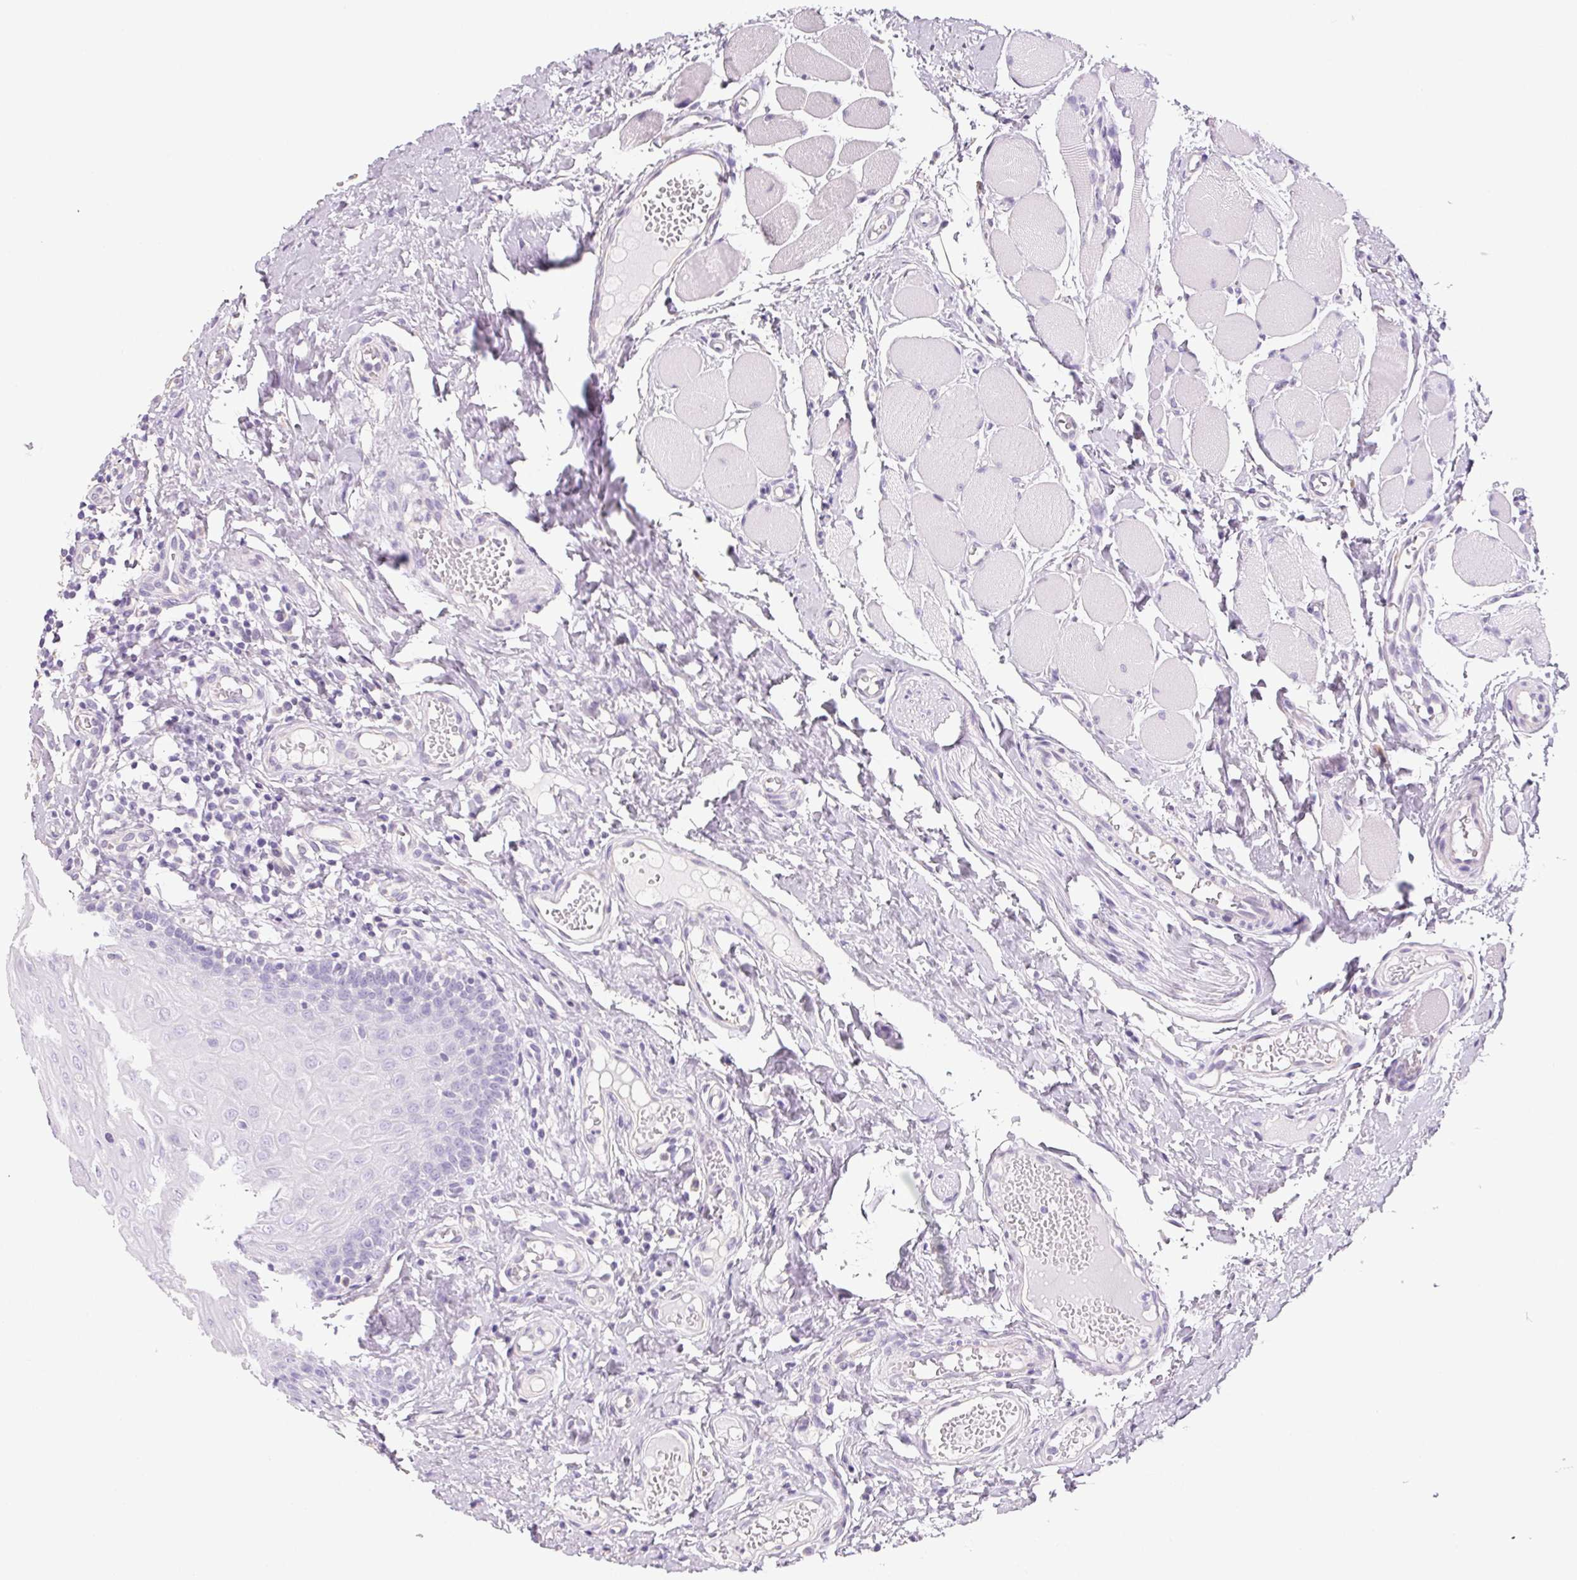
{"staining": {"intensity": "negative", "quantity": "none", "location": "none"}, "tissue": "oral mucosa", "cell_type": "Squamous epithelial cells", "image_type": "normal", "snomed": [{"axis": "morphology", "description": "Normal tissue, NOS"}, {"axis": "topography", "description": "Oral tissue"}, {"axis": "topography", "description": "Tounge, NOS"}], "caption": "DAB immunohistochemical staining of unremarkable oral mucosa exhibits no significant expression in squamous epithelial cells. The staining was performed using DAB (3,3'-diaminobenzidine) to visualize the protein expression in brown, while the nuclei were stained in blue with hematoxylin (Magnification: 20x).", "gene": "PRSS1", "patient": {"sex": "female", "age": 58}}